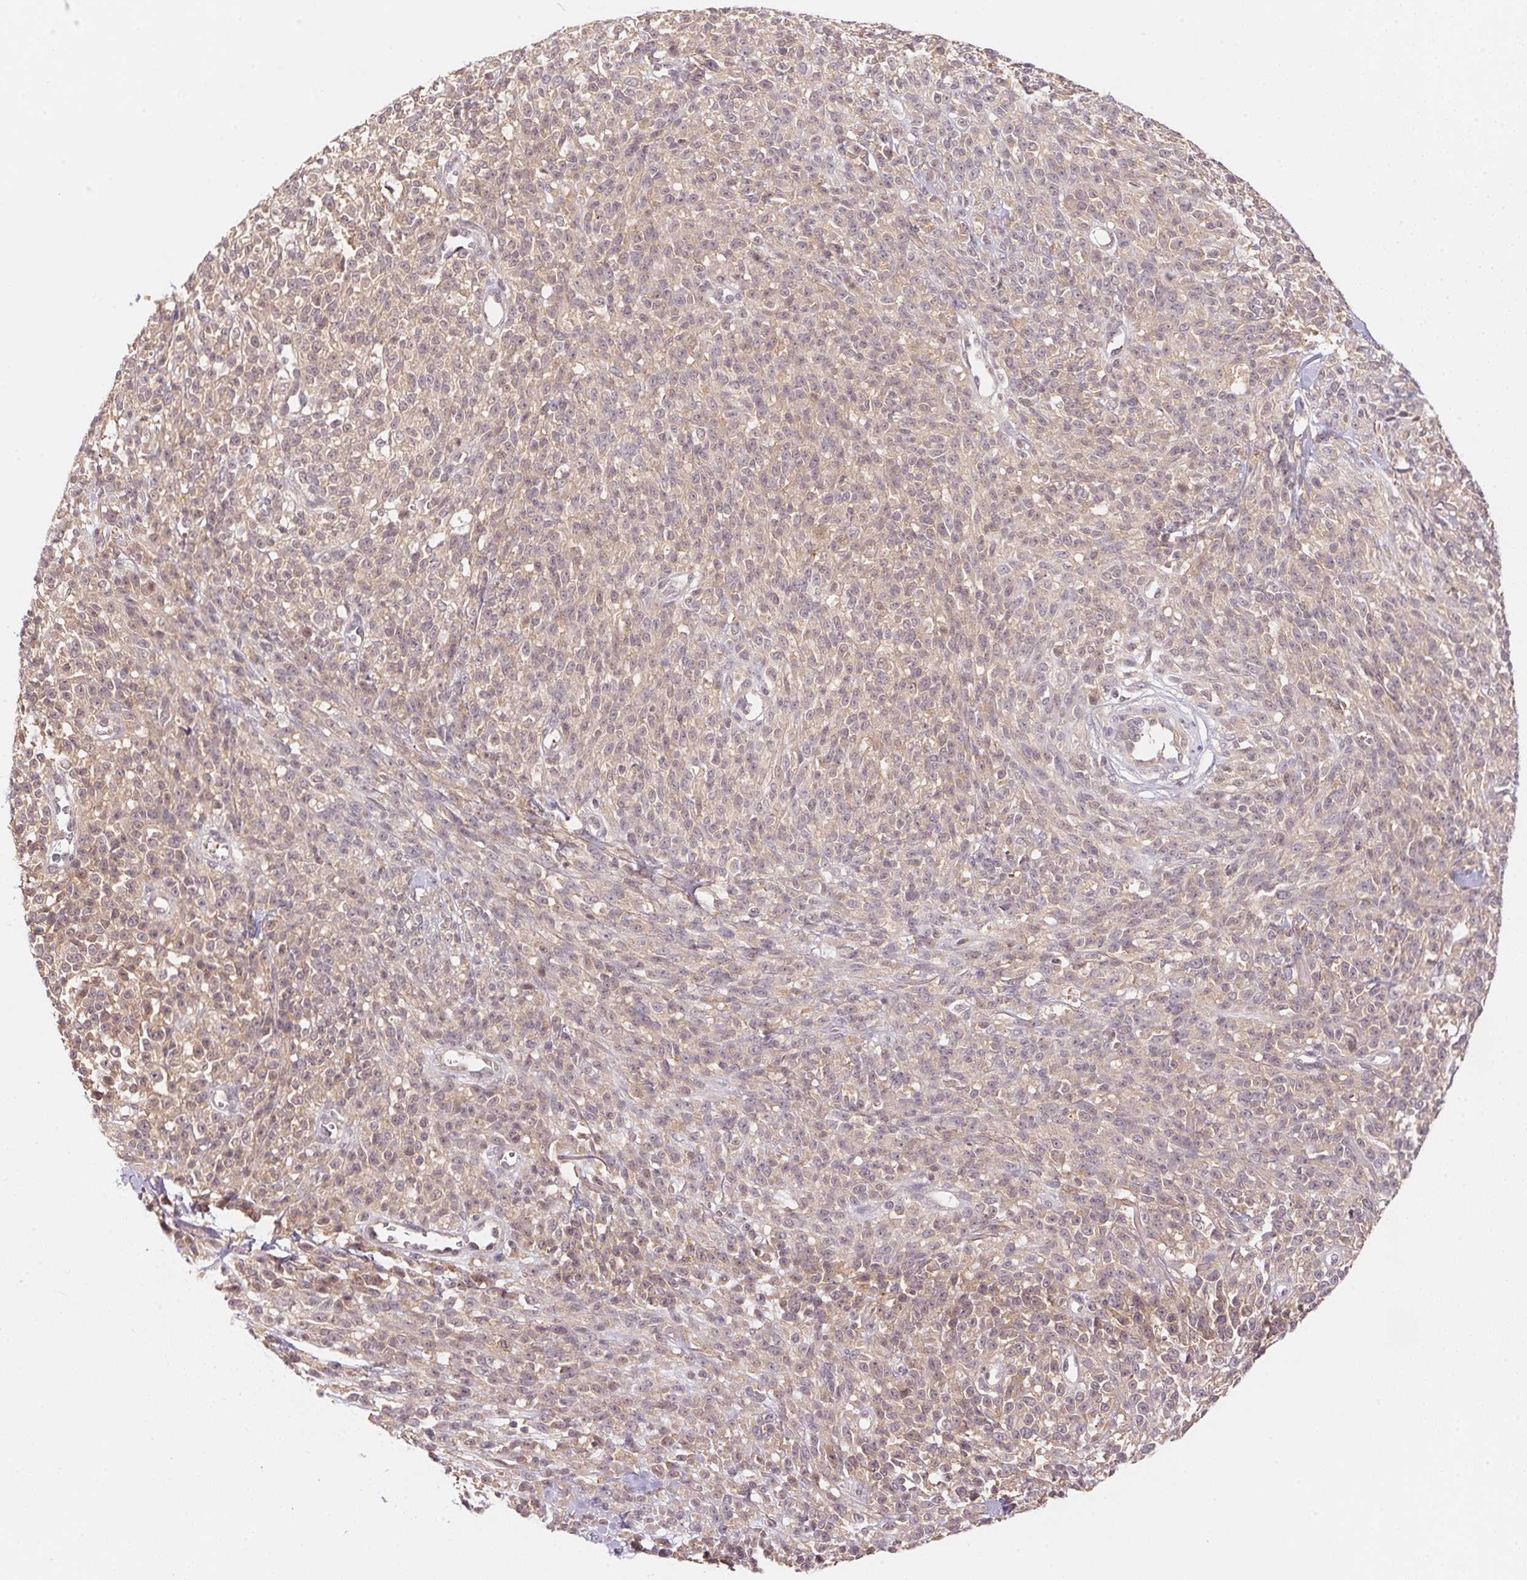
{"staining": {"intensity": "weak", "quantity": "25%-75%", "location": "cytoplasmic/membranous"}, "tissue": "melanoma", "cell_type": "Tumor cells", "image_type": "cancer", "snomed": [{"axis": "morphology", "description": "Malignant melanoma, NOS"}, {"axis": "topography", "description": "Skin"}, {"axis": "topography", "description": "Skin of trunk"}], "caption": "Malignant melanoma stained with immunohistochemistry shows weak cytoplasmic/membranous positivity in approximately 25%-75% of tumor cells.", "gene": "BNIP5", "patient": {"sex": "male", "age": 74}}